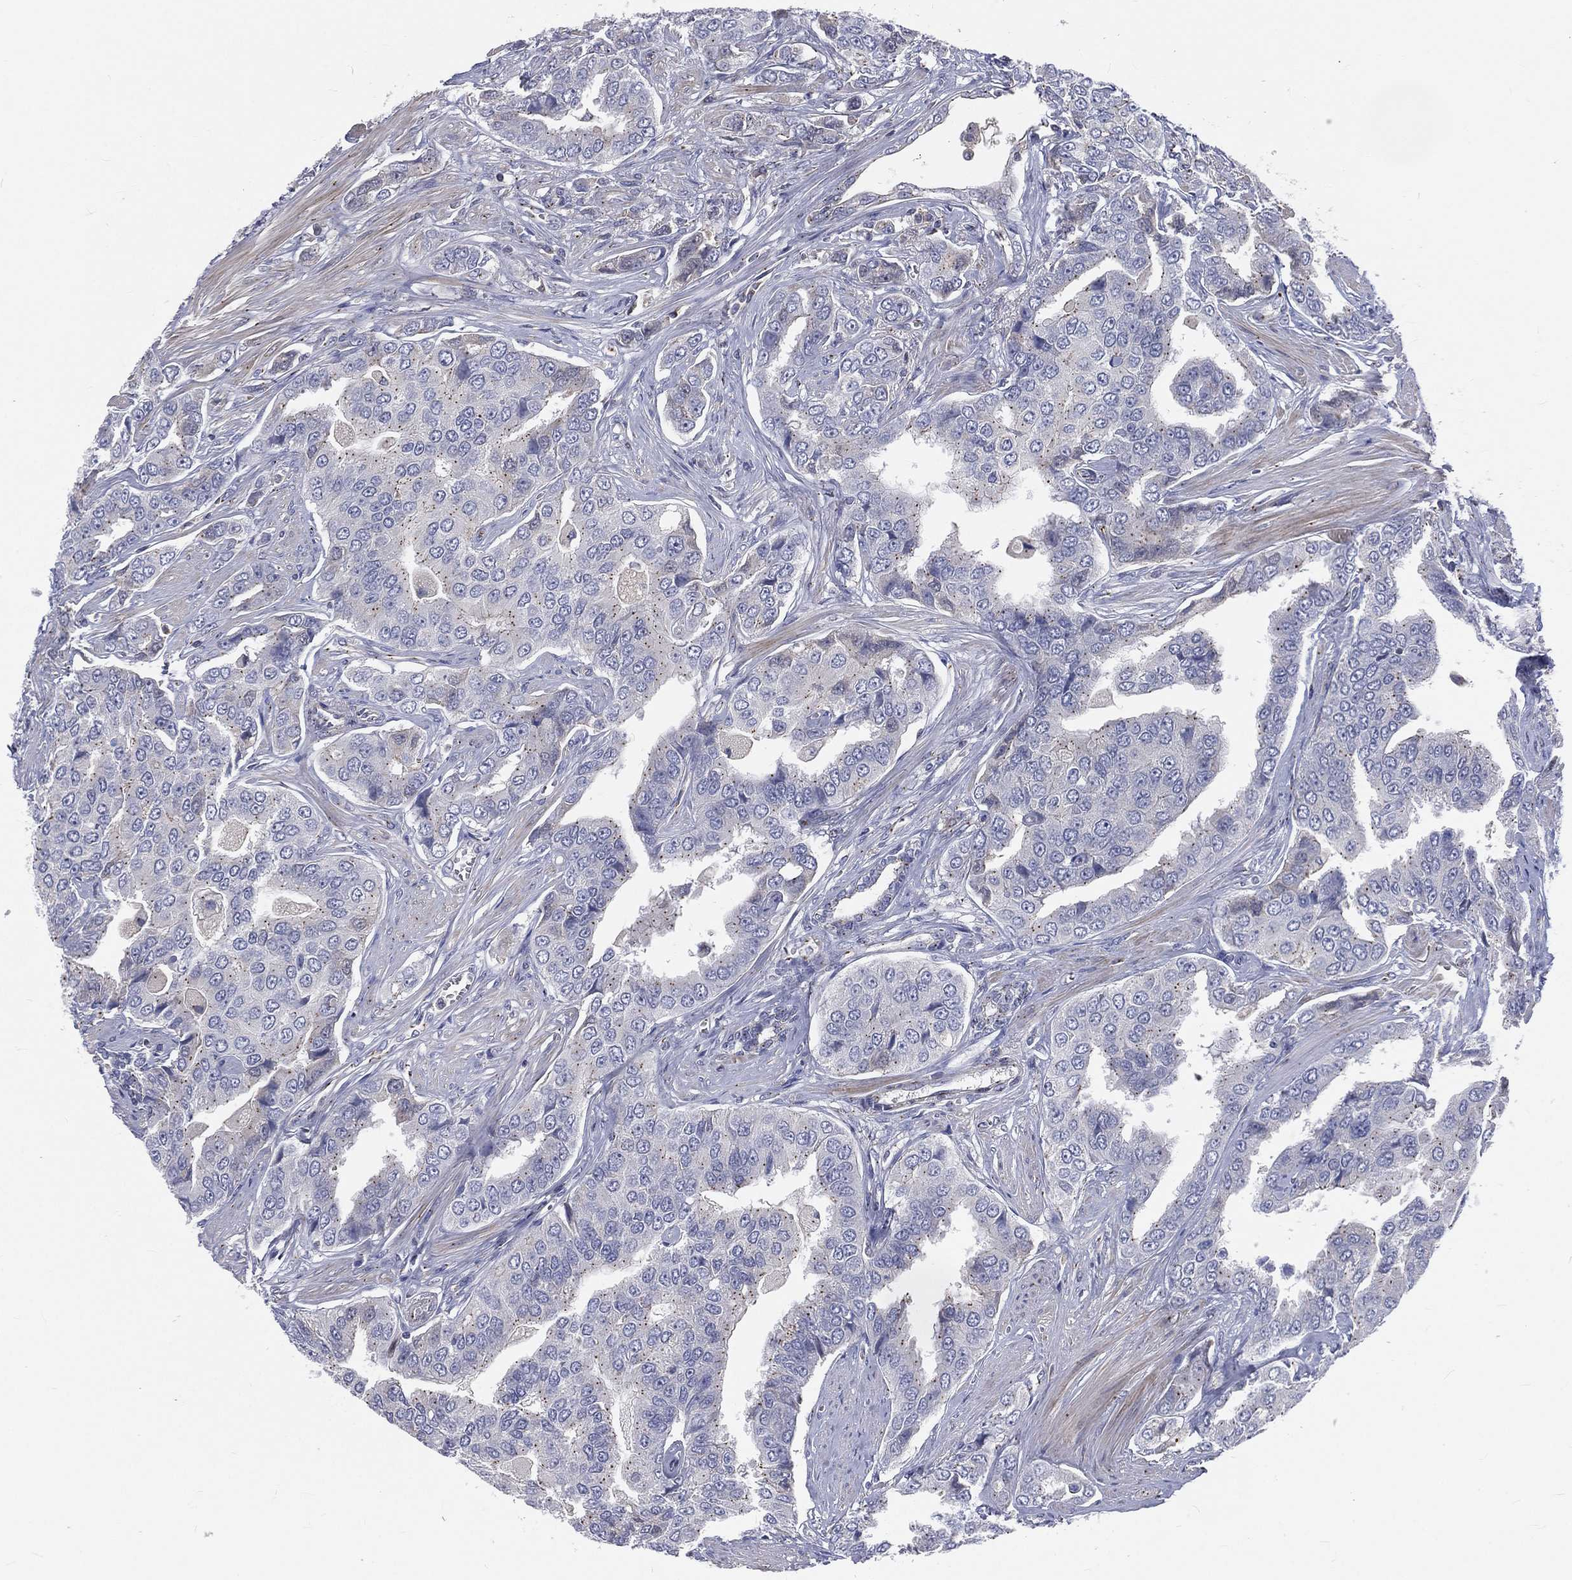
{"staining": {"intensity": "weak", "quantity": "25%-75%", "location": "cytoplasmic/membranous"}, "tissue": "prostate cancer", "cell_type": "Tumor cells", "image_type": "cancer", "snomed": [{"axis": "morphology", "description": "Adenocarcinoma, NOS"}, {"axis": "topography", "description": "Prostate and seminal vesicle, NOS"}, {"axis": "topography", "description": "Prostate"}], "caption": "Immunohistochemistry (IHC) staining of prostate cancer, which demonstrates low levels of weak cytoplasmic/membranous positivity in about 25%-75% of tumor cells indicating weak cytoplasmic/membranous protein positivity. The staining was performed using DAB (brown) for protein detection and nuclei were counterstained in hematoxylin (blue).", "gene": "CROCC", "patient": {"sex": "male", "age": 69}}